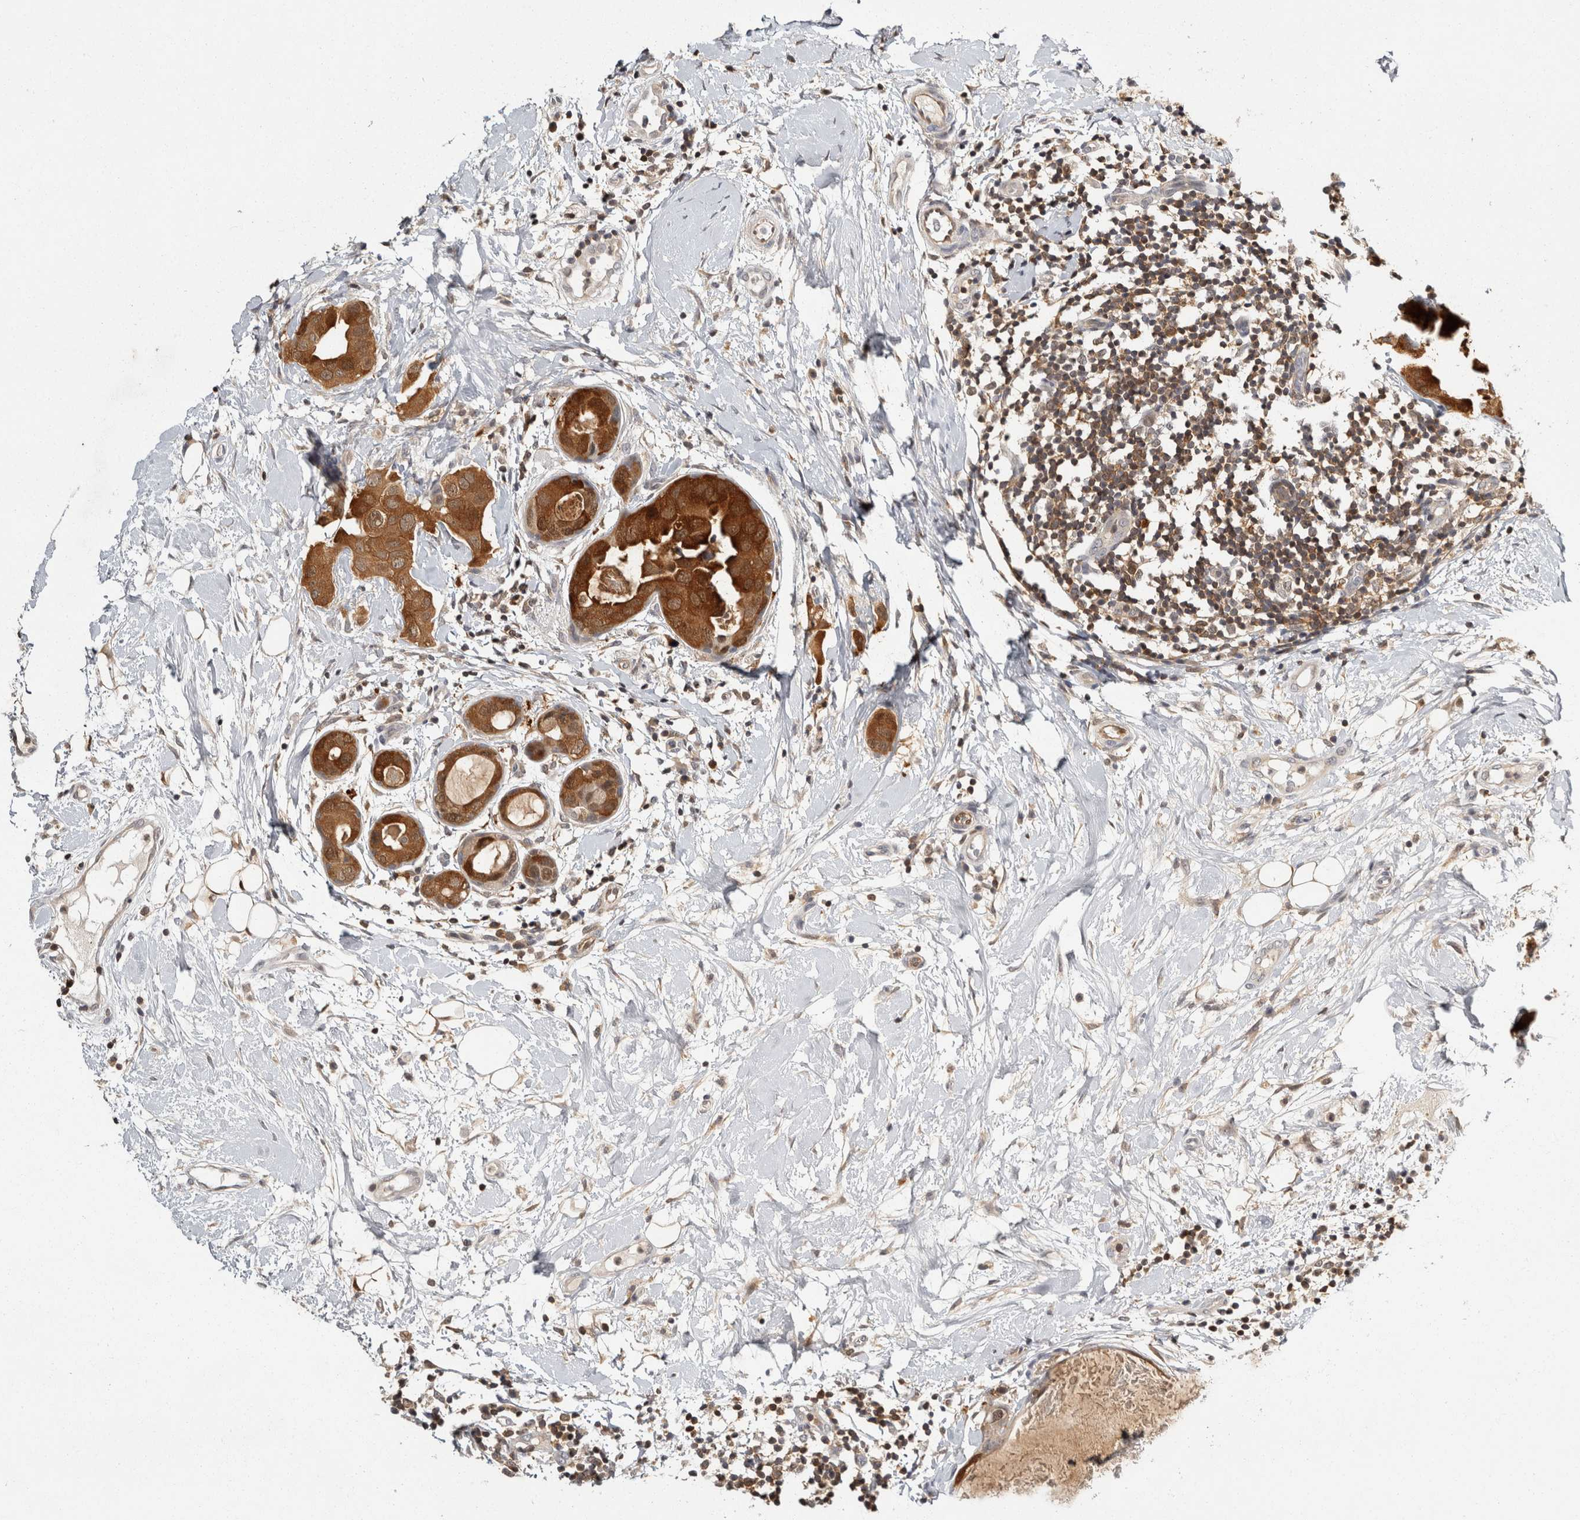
{"staining": {"intensity": "strong", "quantity": ">75%", "location": "cytoplasmic/membranous"}, "tissue": "breast cancer", "cell_type": "Tumor cells", "image_type": "cancer", "snomed": [{"axis": "morphology", "description": "Duct carcinoma"}, {"axis": "topography", "description": "Breast"}], "caption": "About >75% of tumor cells in breast cancer (infiltrating ductal carcinoma) exhibit strong cytoplasmic/membranous protein expression as visualized by brown immunohistochemical staining.", "gene": "ACAT2", "patient": {"sex": "female", "age": 40}}